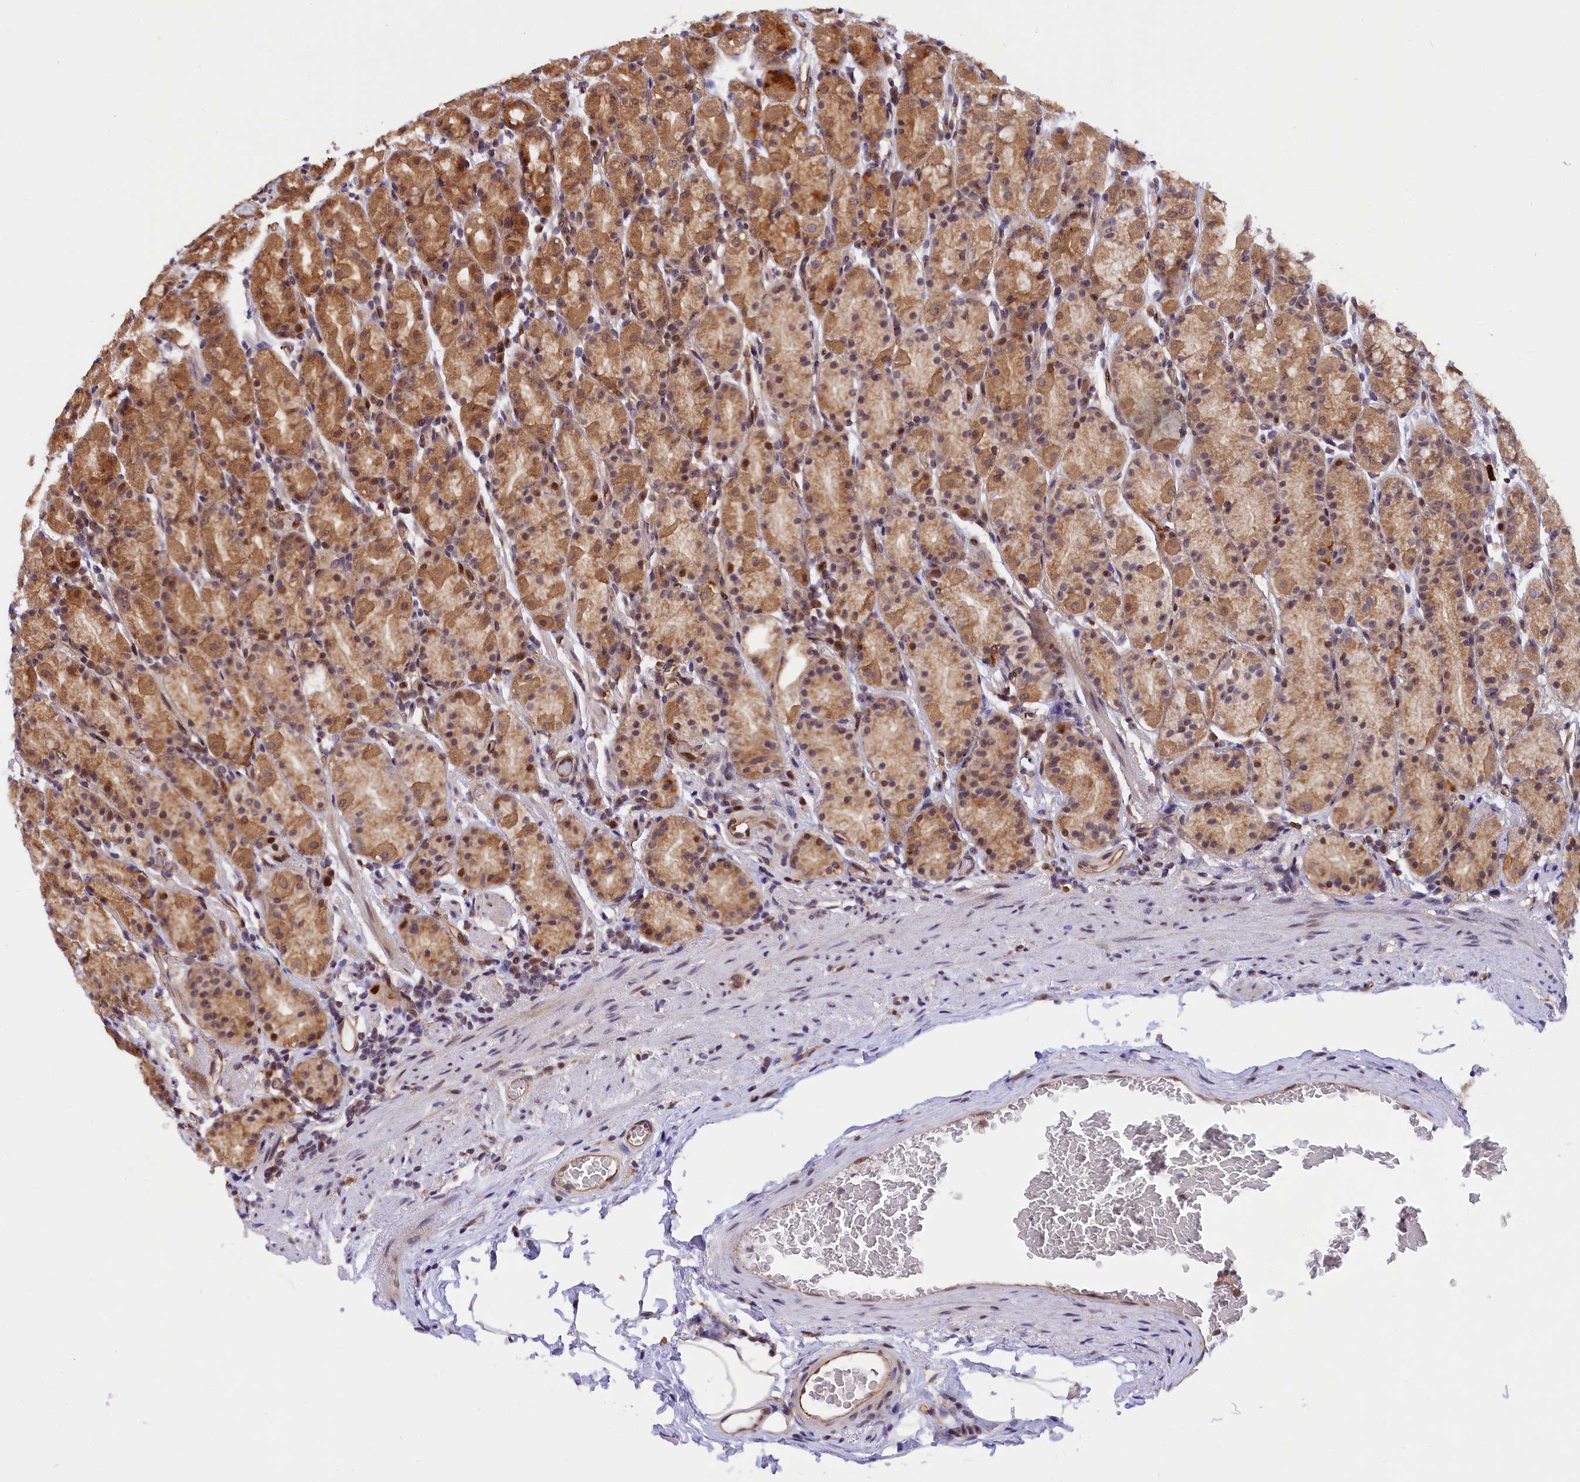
{"staining": {"intensity": "strong", "quantity": ">75%", "location": "cytoplasmic/membranous,nuclear"}, "tissue": "stomach", "cell_type": "Glandular cells", "image_type": "normal", "snomed": [{"axis": "morphology", "description": "Normal tissue, NOS"}, {"axis": "topography", "description": "Stomach, upper"}, {"axis": "topography", "description": "Stomach, lower"}, {"axis": "topography", "description": "Small intestine"}], "caption": "A high-resolution photomicrograph shows immunohistochemistry staining of normal stomach, which shows strong cytoplasmic/membranous,nuclear staining in approximately >75% of glandular cells.", "gene": "SAMD4A", "patient": {"sex": "male", "age": 68}}